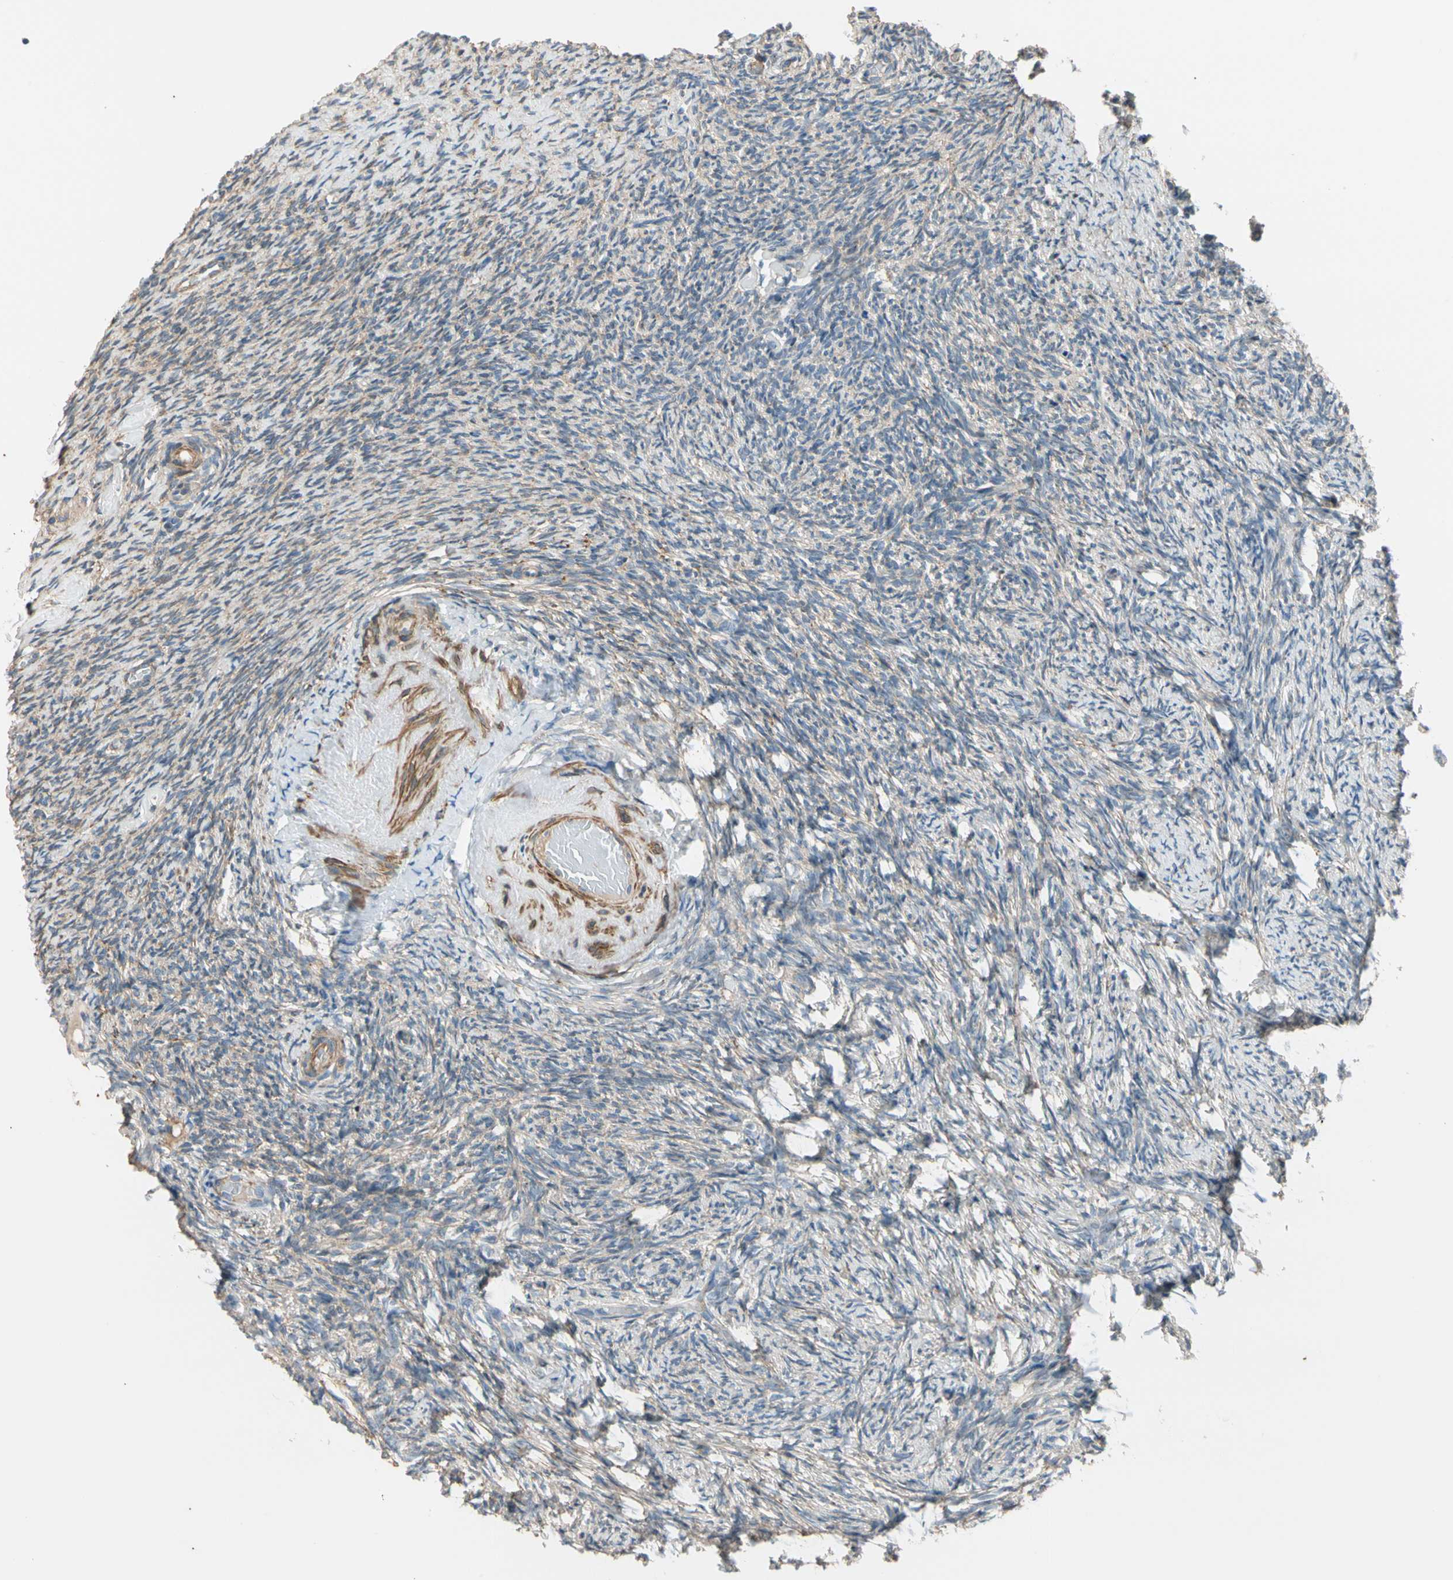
{"staining": {"intensity": "strong", "quantity": ">75%", "location": "cytoplasmic/membranous,nuclear"}, "tissue": "ovary", "cell_type": "Follicle cells", "image_type": "normal", "snomed": [{"axis": "morphology", "description": "Normal tissue, NOS"}, {"axis": "topography", "description": "Ovary"}], "caption": "Protein analysis of normal ovary shows strong cytoplasmic/membranous,nuclear expression in approximately >75% of follicle cells. The protein of interest is shown in brown color, while the nuclei are stained blue.", "gene": "LIMK2", "patient": {"sex": "female", "age": 60}}